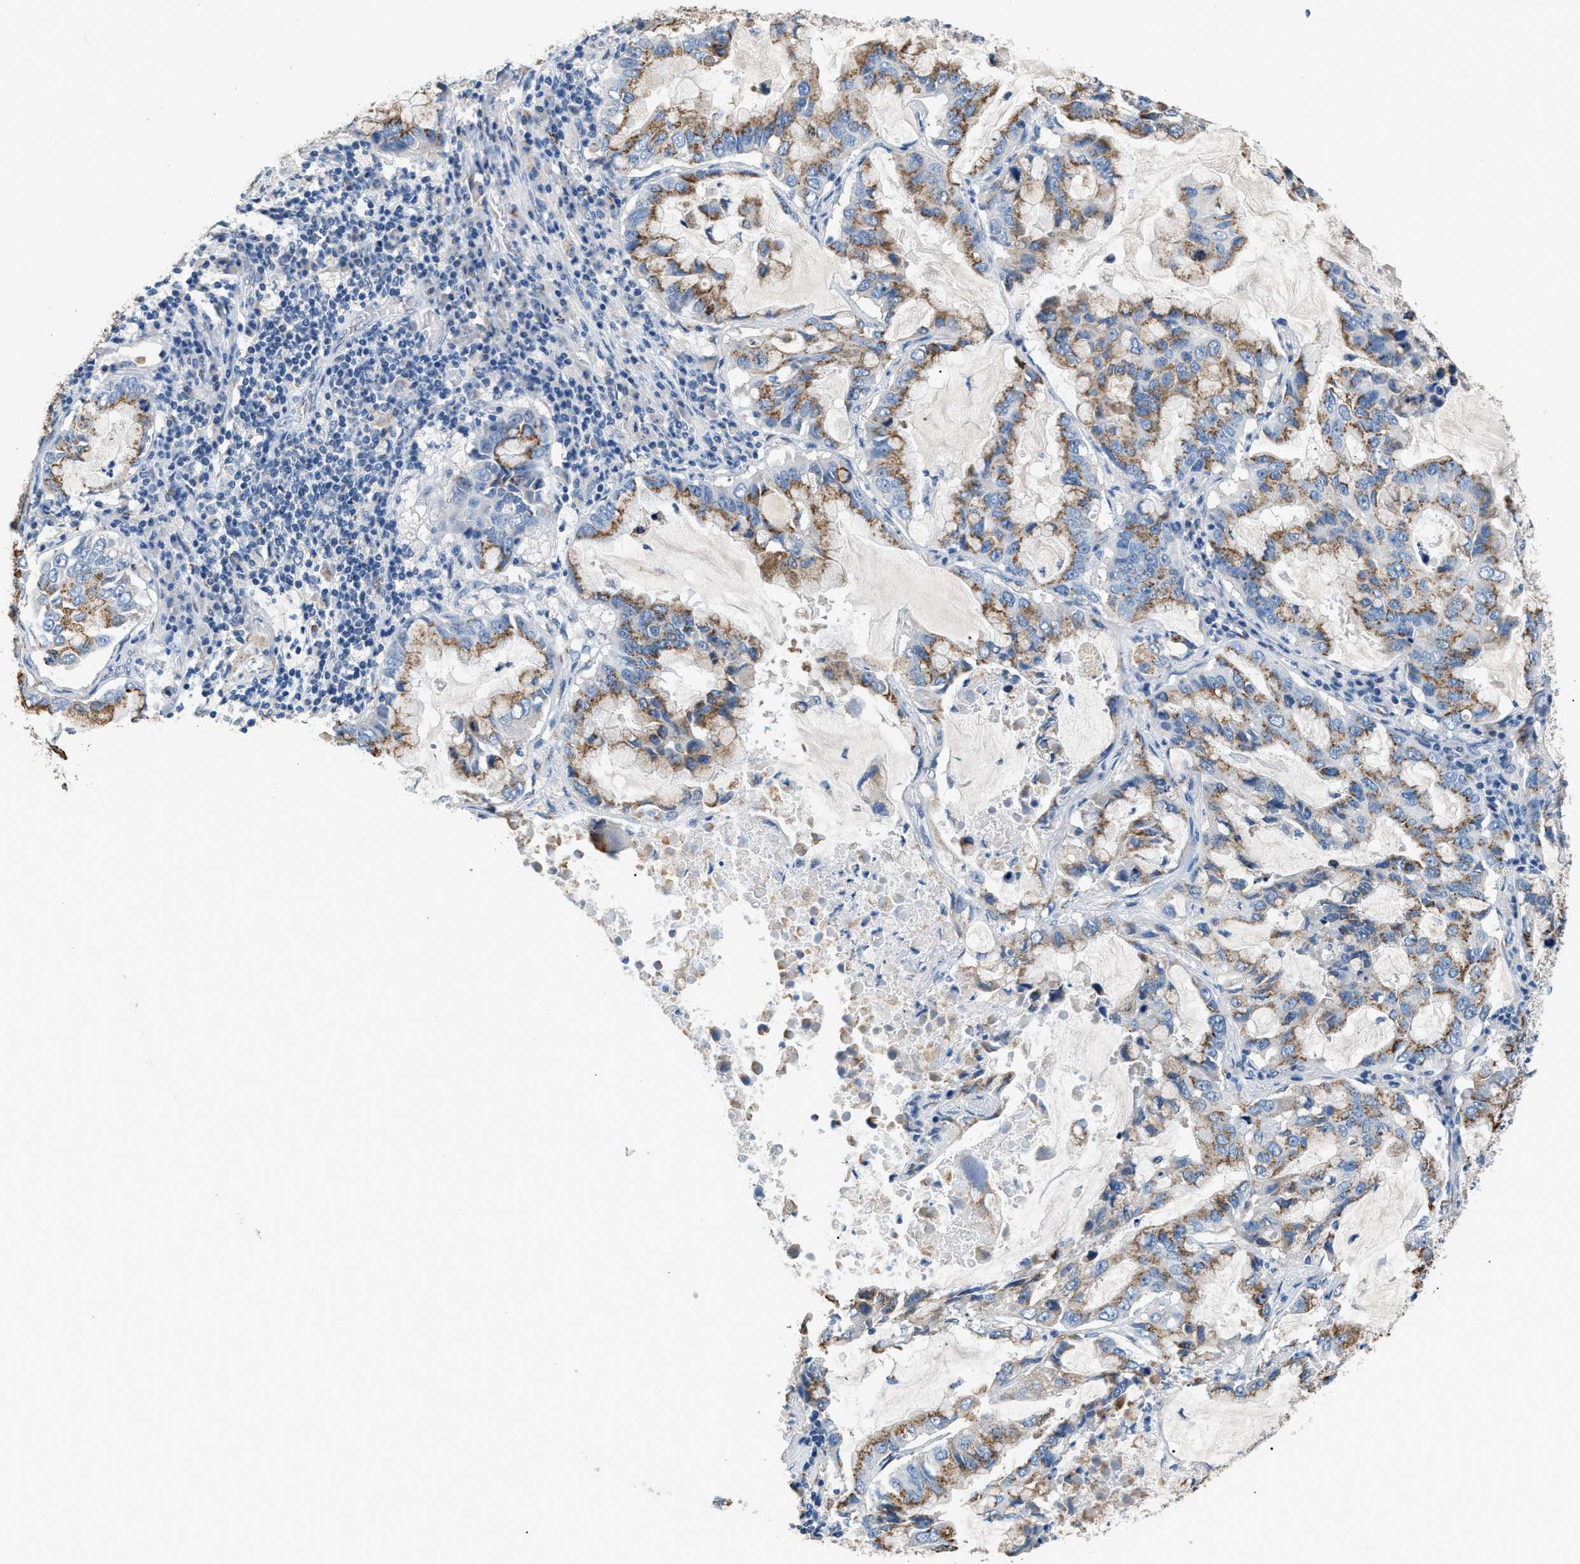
{"staining": {"intensity": "moderate", "quantity": ">75%", "location": "cytoplasmic/membranous"}, "tissue": "lung cancer", "cell_type": "Tumor cells", "image_type": "cancer", "snomed": [{"axis": "morphology", "description": "Adenocarcinoma, NOS"}, {"axis": "topography", "description": "Lung"}], "caption": "Brown immunohistochemical staining in human lung cancer (adenocarcinoma) reveals moderate cytoplasmic/membranous expression in about >75% of tumor cells.", "gene": "GOLM1", "patient": {"sex": "male", "age": 64}}